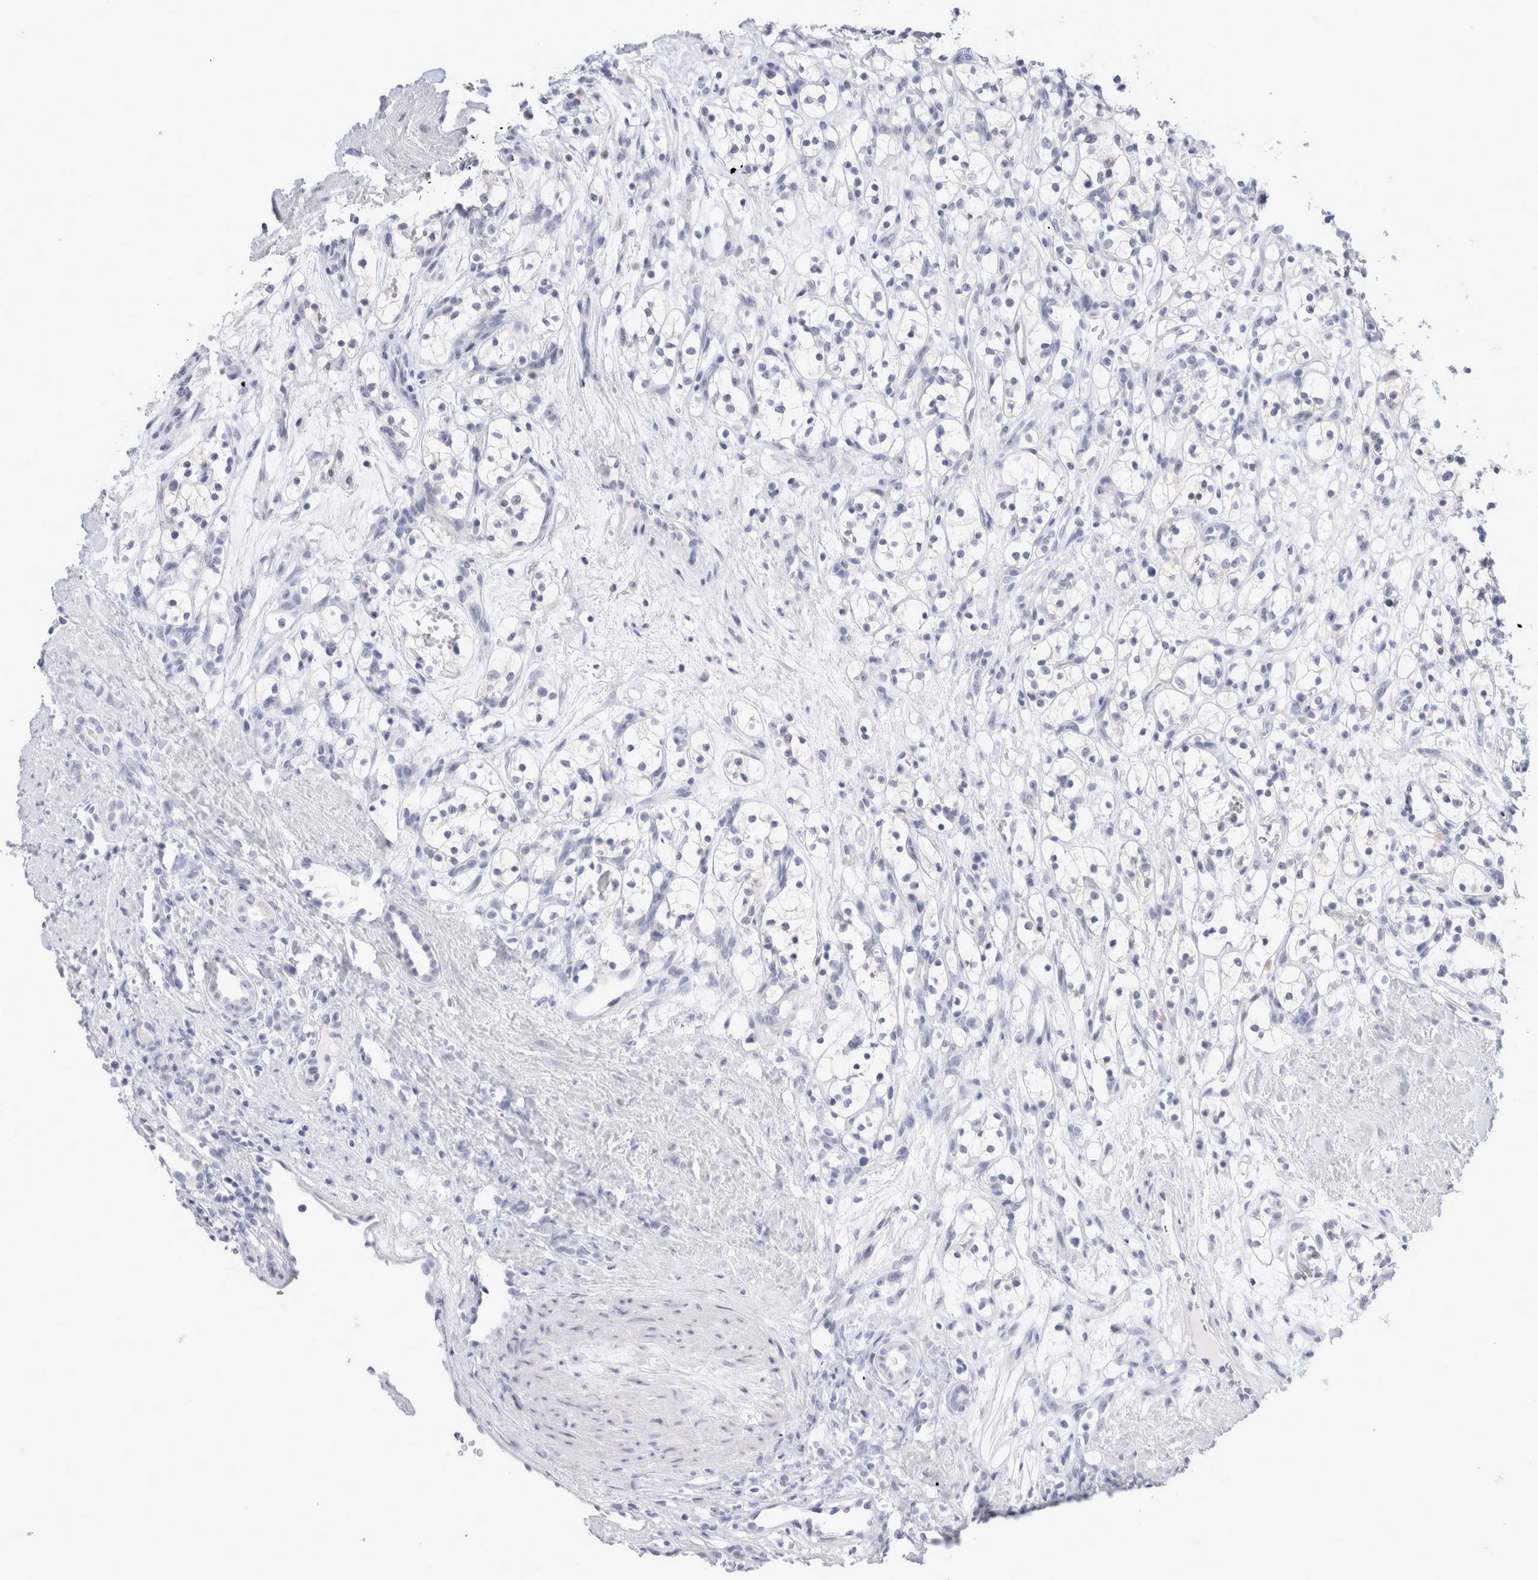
{"staining": {"intensity": "negative", "quantity": "none", "location": "none"}, "tissue": "renal cancer", "cell_type": "Tumor cells", "image_type": "cancer", "snomed": [{"axis": "morphology", "description": "Adenocarcinoma, NOS"}, {"axis": "topography", "description": "Kidney"}], "caption": "Renal cancer was stained to show a protein in brown. There is no significant positivity in tumor cells.", "gene": "MUC15", "patient": {"sex": "female", "age": 57}}